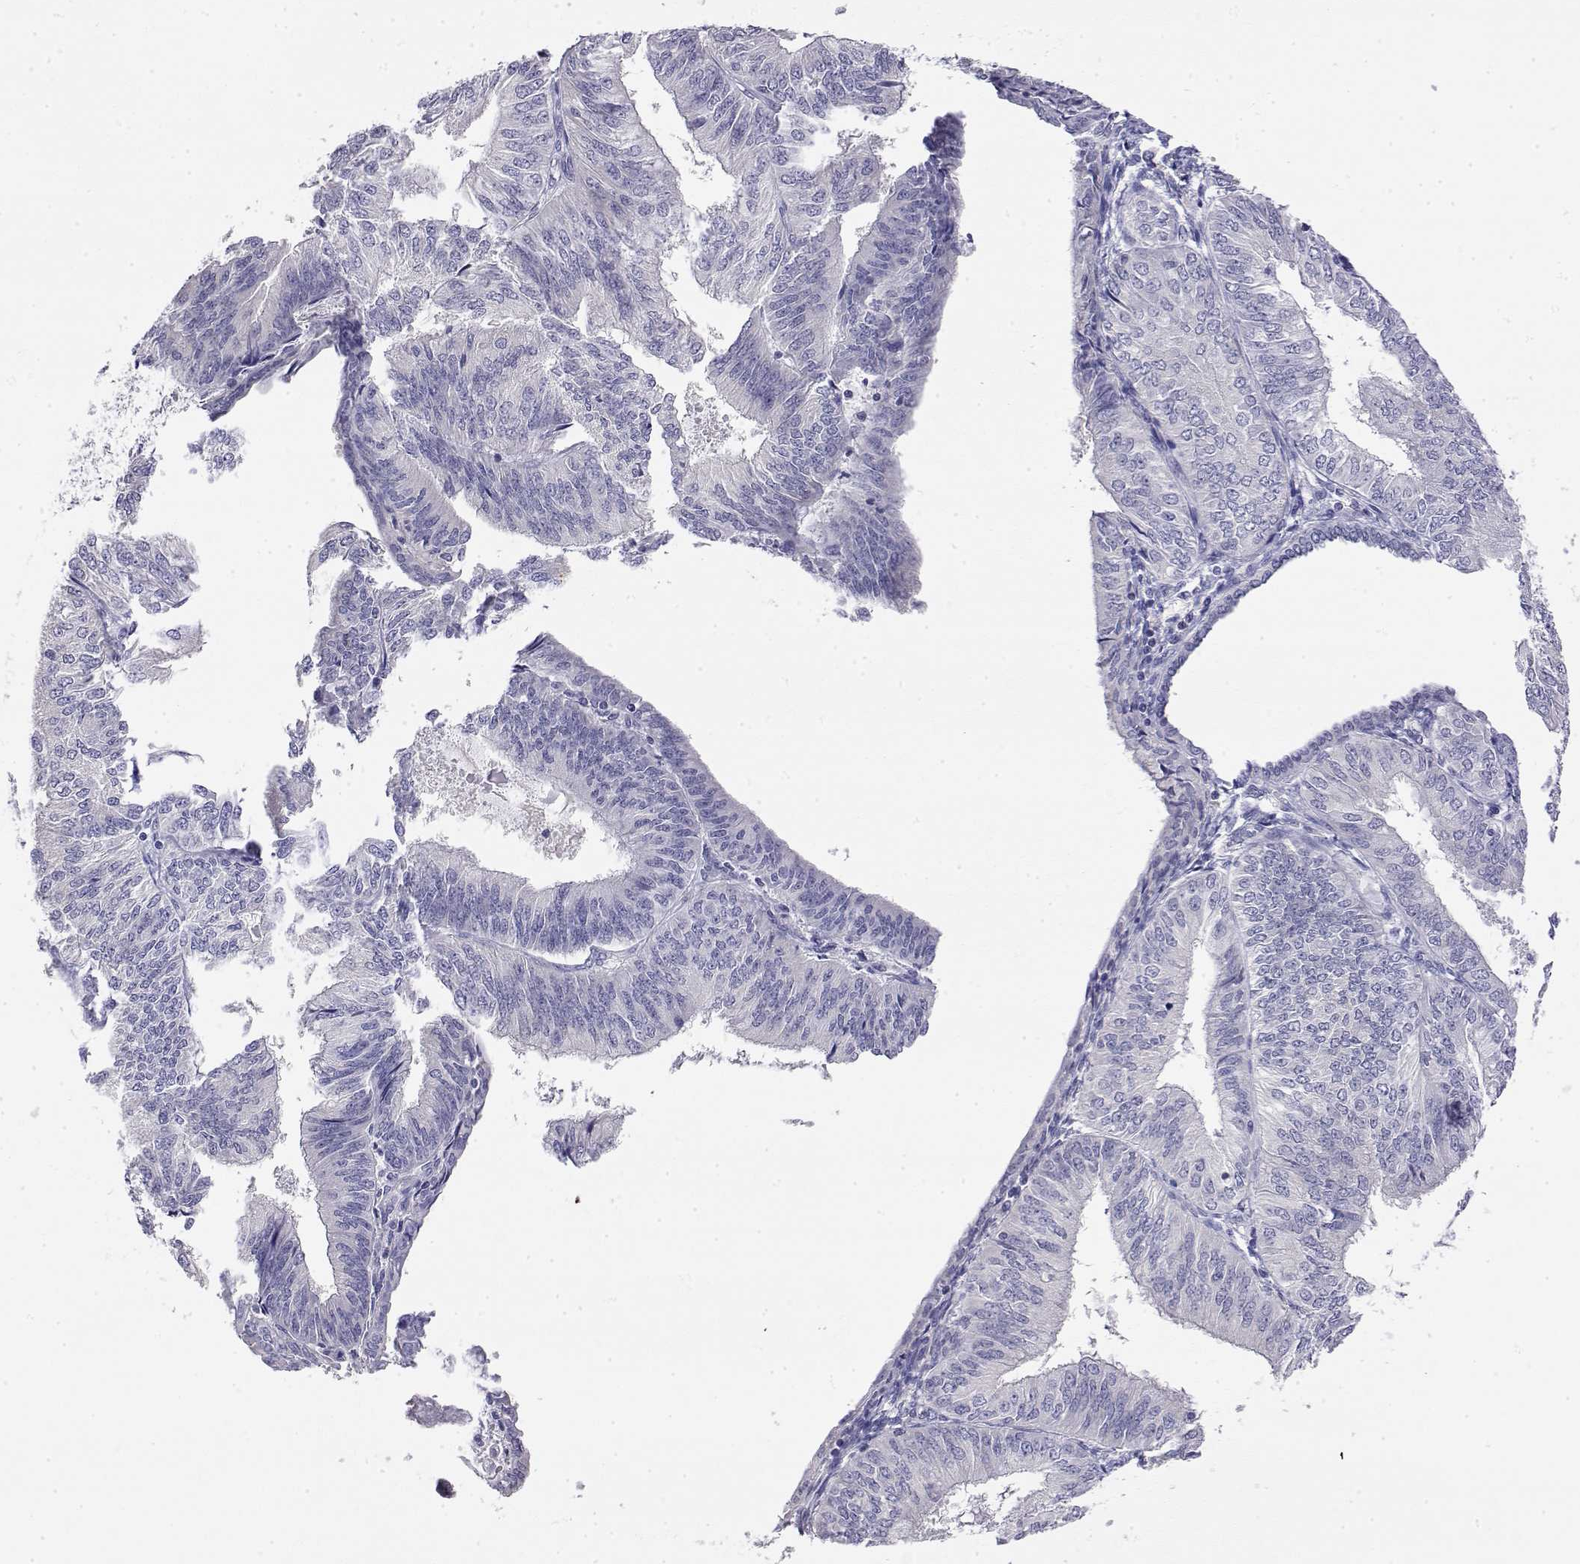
{"staining": {"intensity": "negative", "quantity": "none", "location": "none"}, "tissue": "endometrial cancer", "cell_type": "Tumor cells", "image_type": "cancer", "snomed": [{"axis": "morphology", "description": "Adenocarcinoma, NOS"}, {"axis": "topography", "description": "Endometrium"}], "caption": "The immunohistochemistry photomicrograph has no significant staining in tumor cells of endometrial cancer (adenocarcinoma) tissue.", "gene": "LY6D", "patient": {"sex": "female", "age": 58}}